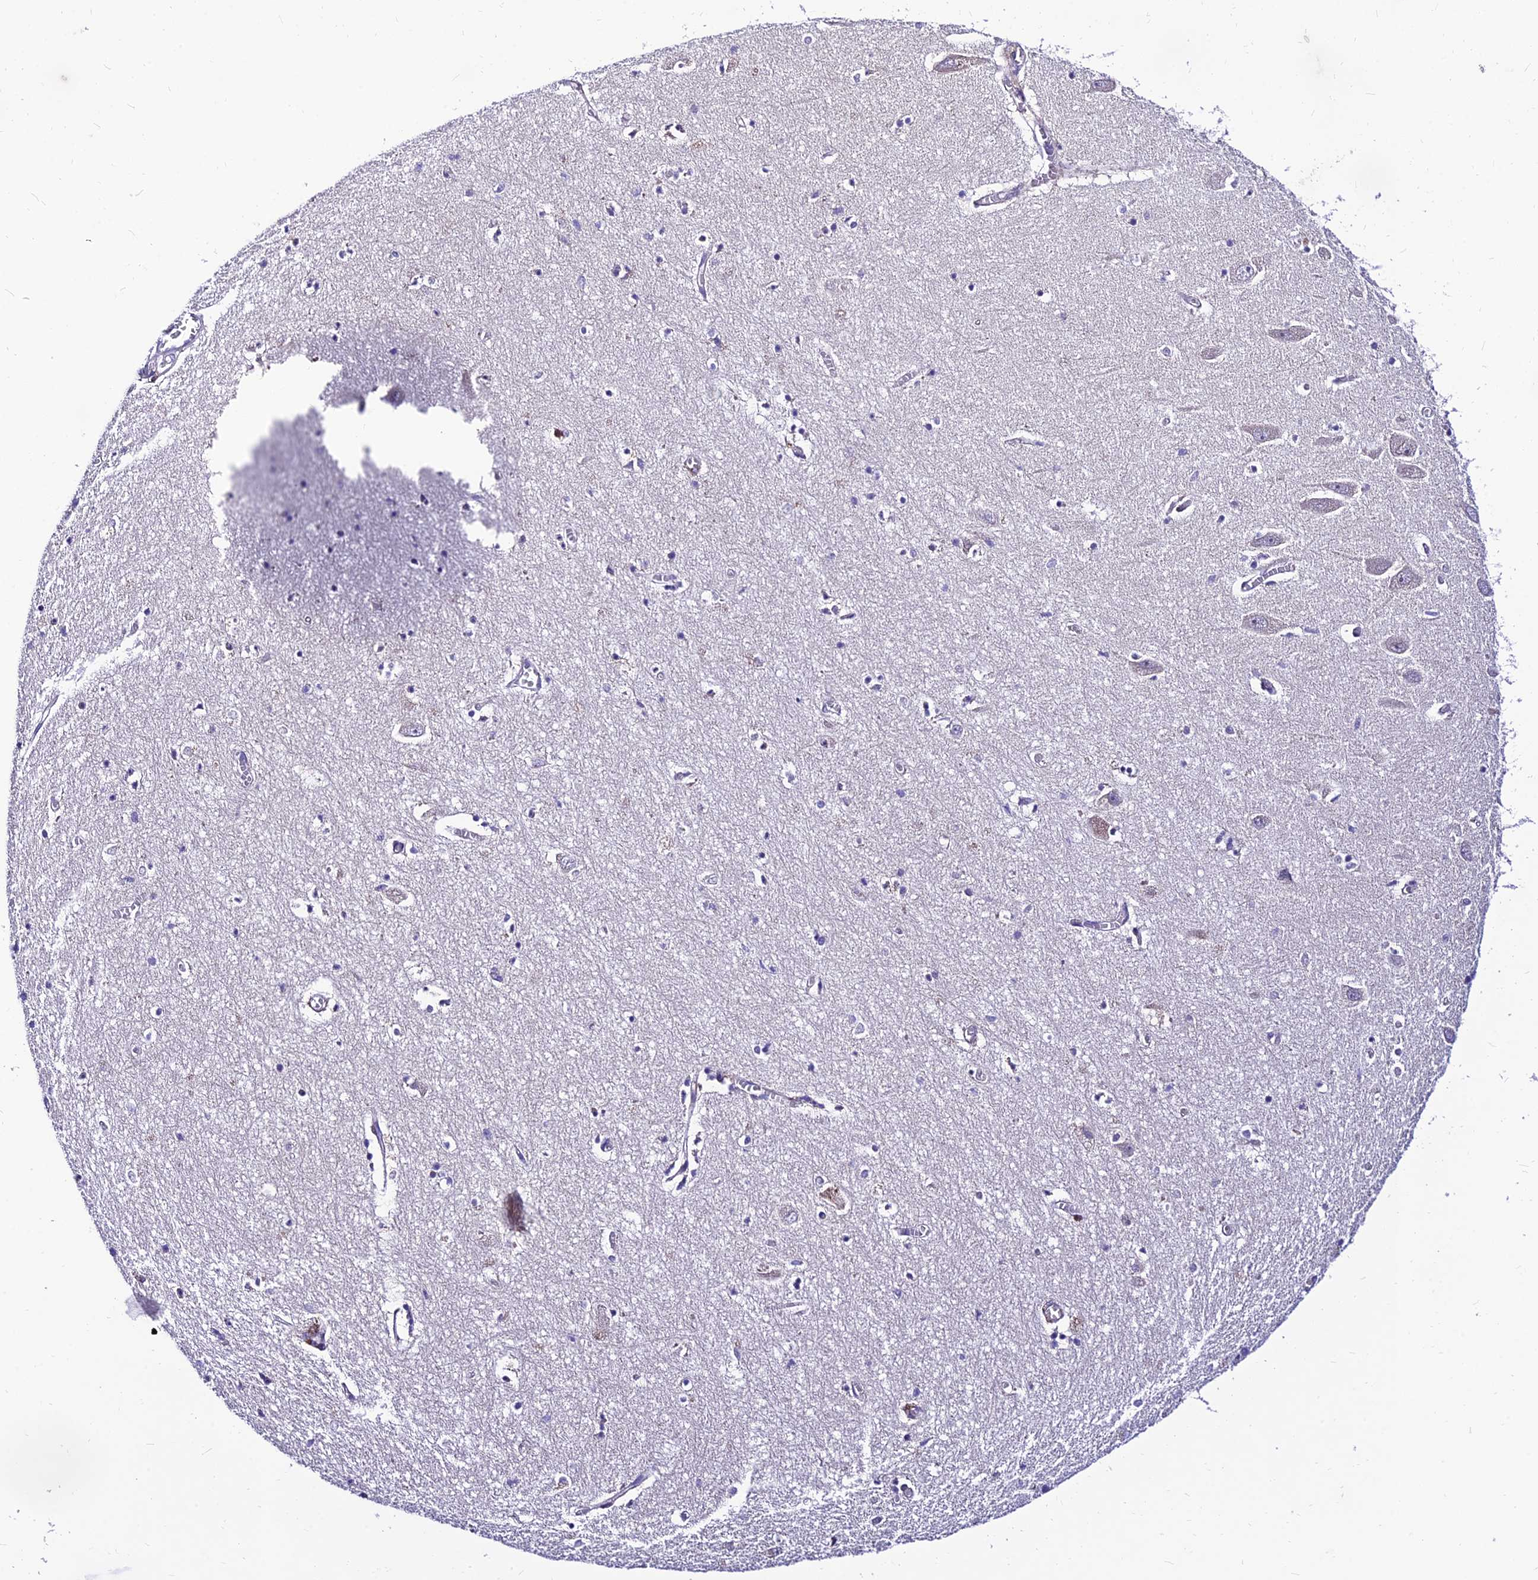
{"staining": {"intensity": "negative", "quantity": "none", "location": "none"}, "tissue": "hippocampus", "cell_type": "Glial cells", "image_type": "normal", "snomed": [{"axis": "morphology", "description": "Normal tissue, NOS"}, {"axis": "topography", "description": "Hippocampus"}], "caption": "An IHC image of benign hippocampus is shown. There is no staining in glial cells of hippocampus. The staining was performed using DAB to visualize the protein expression in brown, while the nuclei were stained in blue with hematoxylin (Magnification: 20x).", "gene": "C6orf132", "patient": {"sex": "female", "age": 64}}